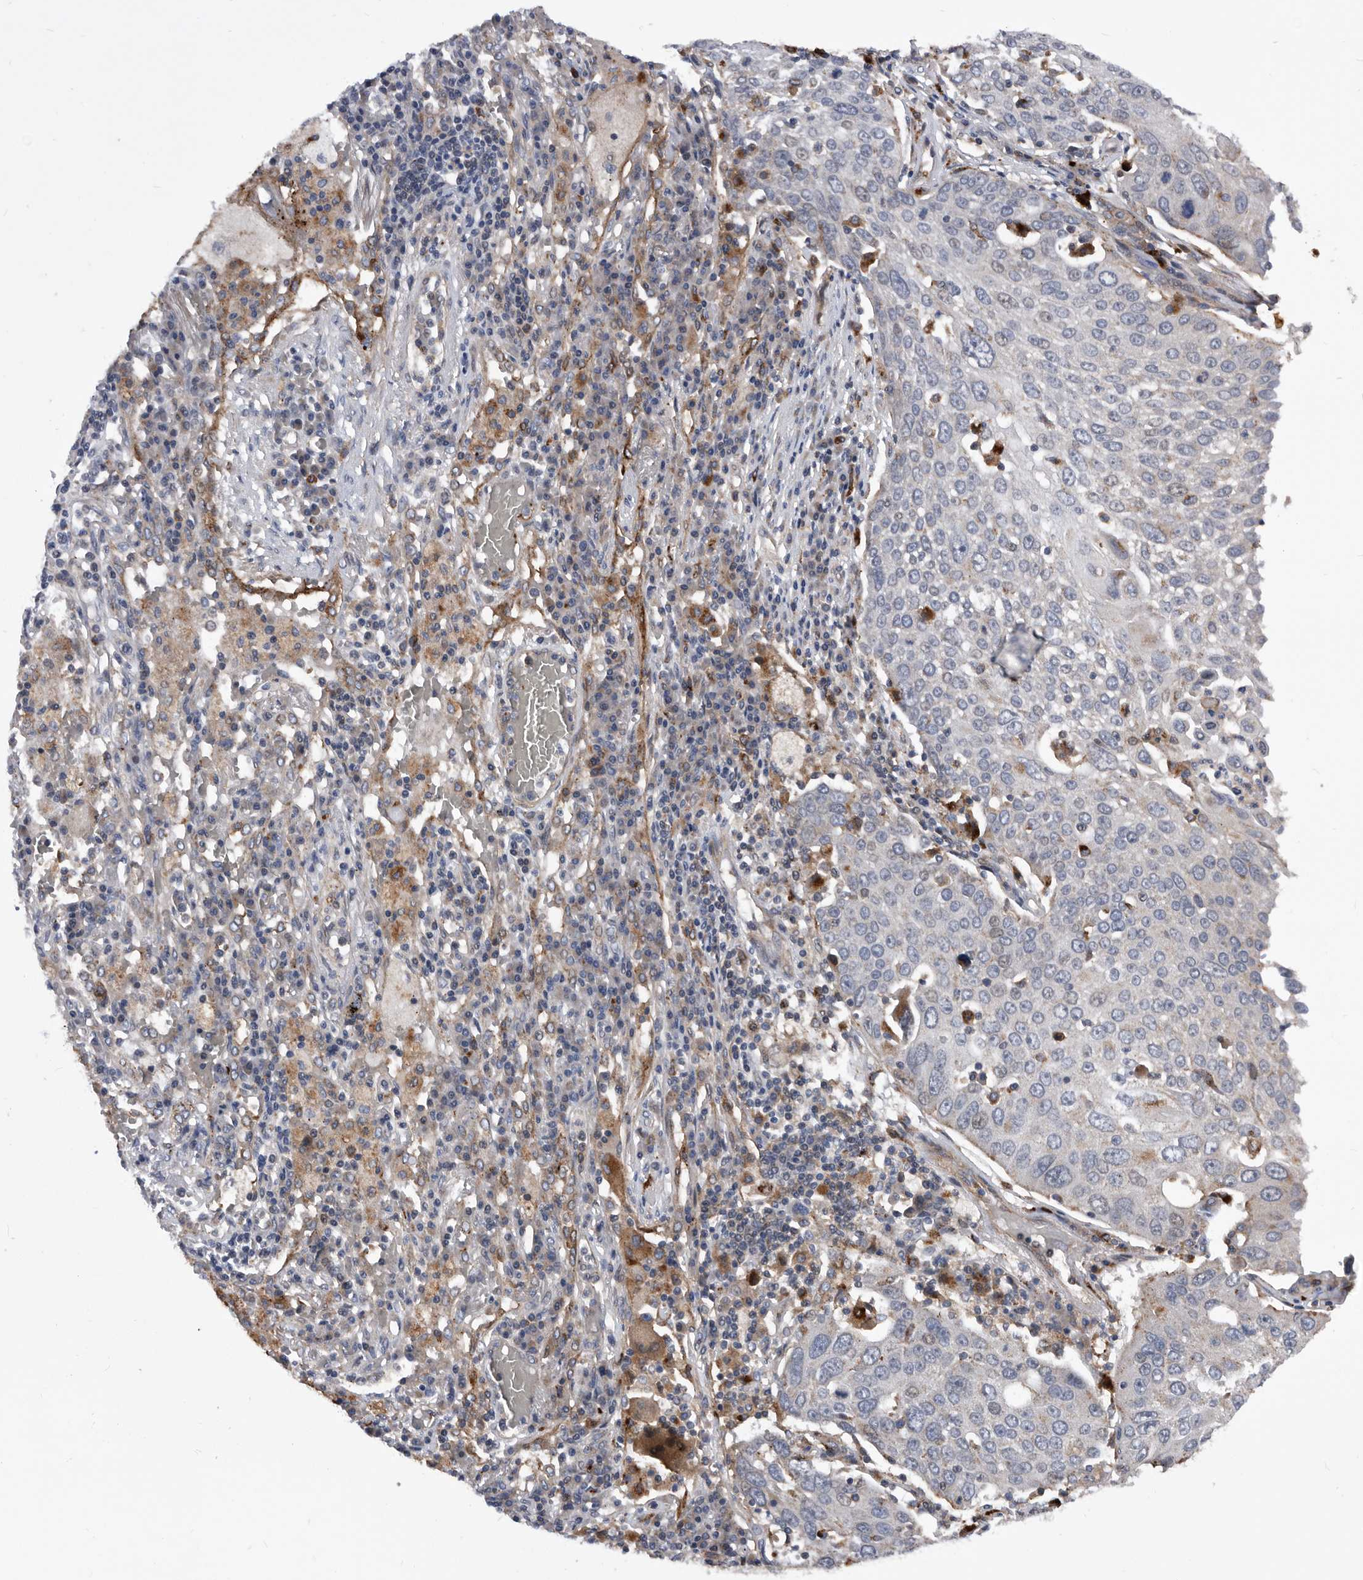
{"staining": {"intensity": "negative", "quantity": "none", "location": "none"}, "tissue": "lung cancer", "cell_type": "Tumor cells", "image_type": "cancer", "snomed": [{"axis": "morphology", "description": "Squamous cell carcinoma, NOS"}, {"axis": "topography", "description": "Lung"}], "caption": "This is an IHC image of squamous cell carcinoma (lung). There is no expression in tumor cells.", "gene": "BAIAP3", "patient": {"sex": "male", "age": 65}}